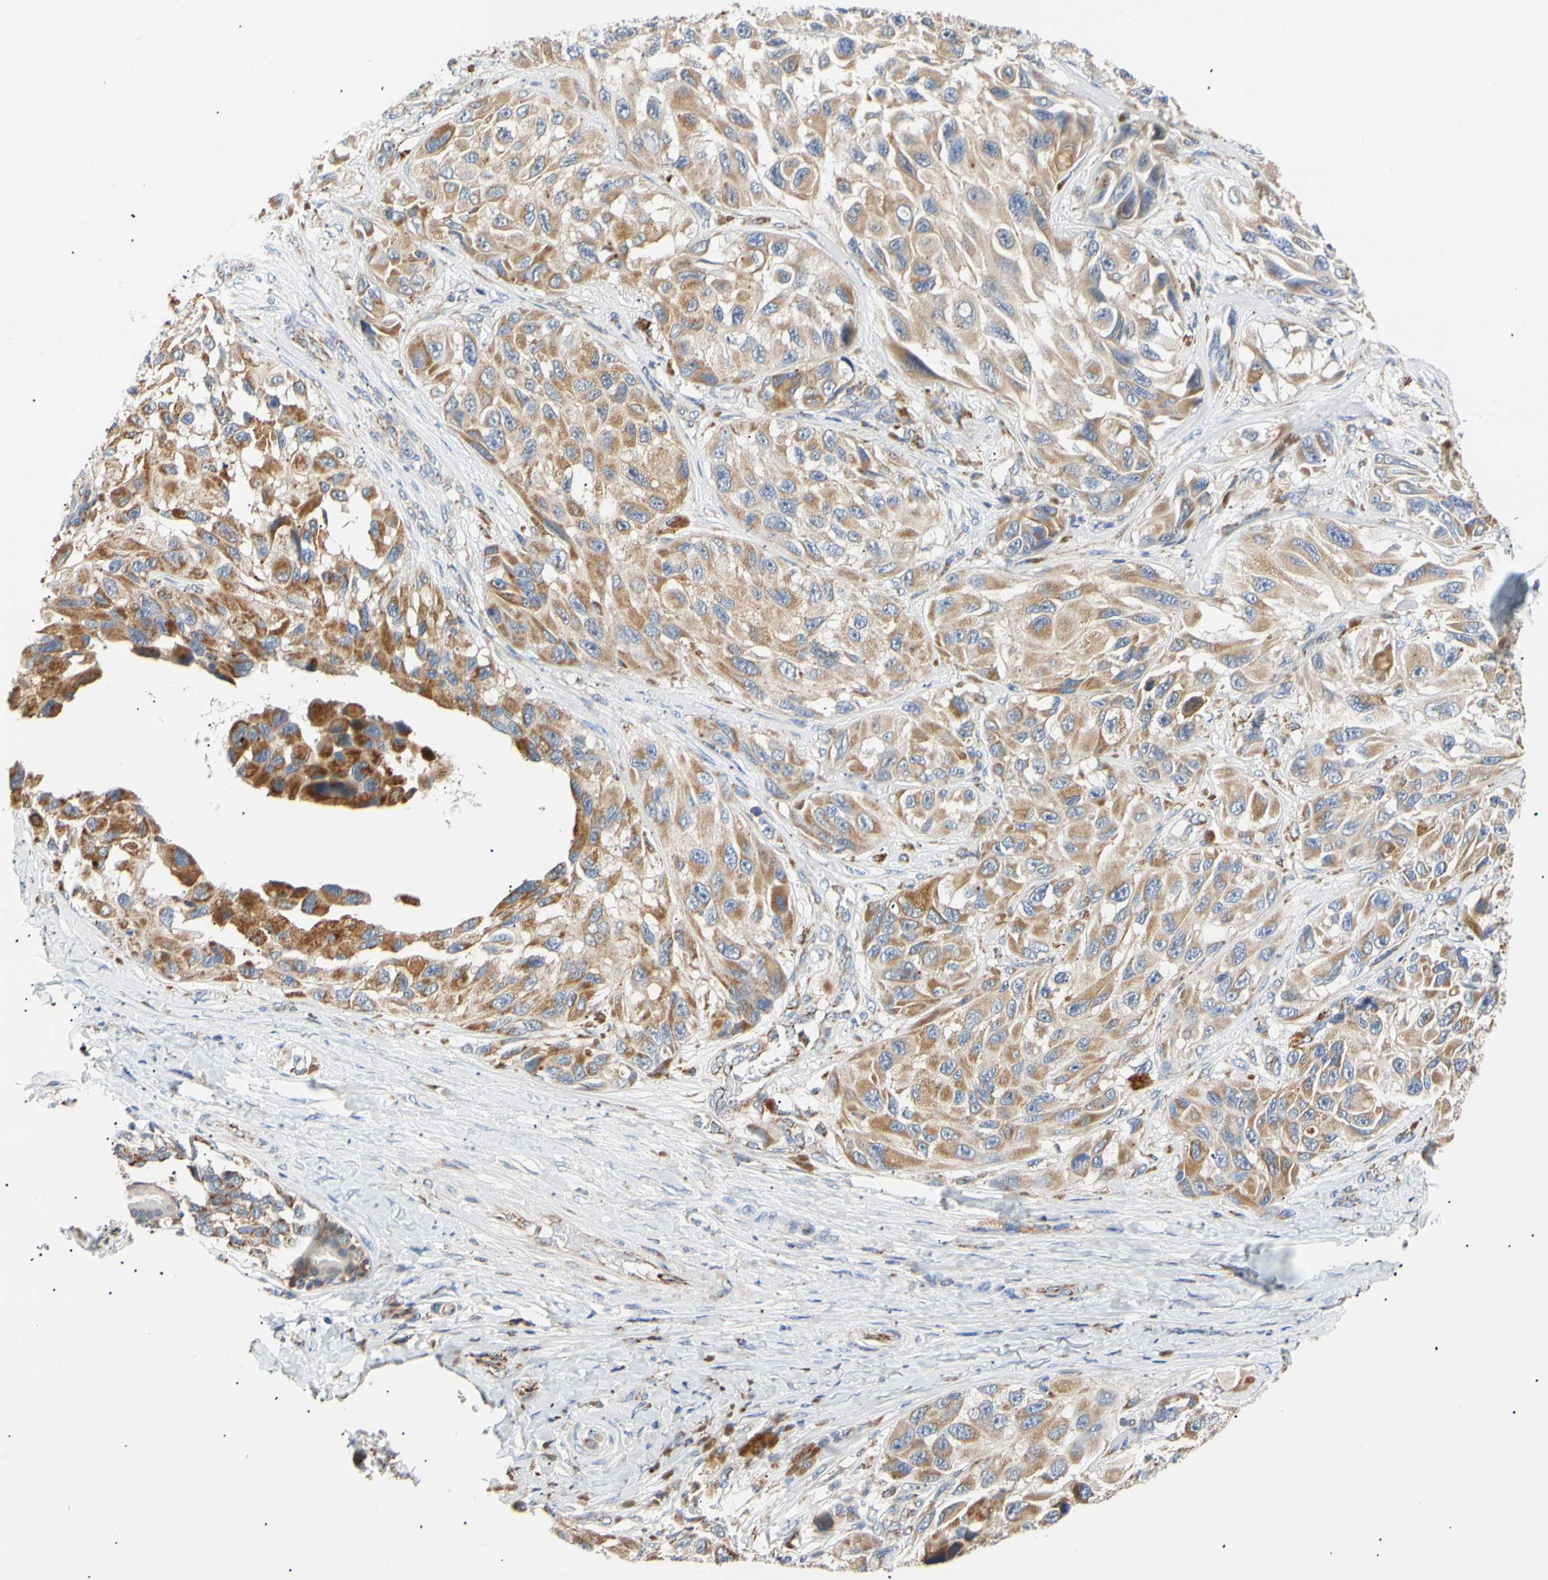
{"staining": {"intensity": "moderate", "quantity": ">75%", "location": "cytoplasmic/membranous"}, "tissue": "melanoma", "cell_type": "Tumor cells", "image_type": "cancer", "snomed": [{"axis": "morphology", "description": "Malignant melanoma, NOS"}, {"axis": "topography", "description": "Skin"}], "caption": "Moderate cytoplasmic/membranous positivity for a protein is identified in approximately >75% of tumor cells of melanoma using immunohistochemistry.", "gene": "ACAT1", "patient": {"sex": "female", "age": 73}}